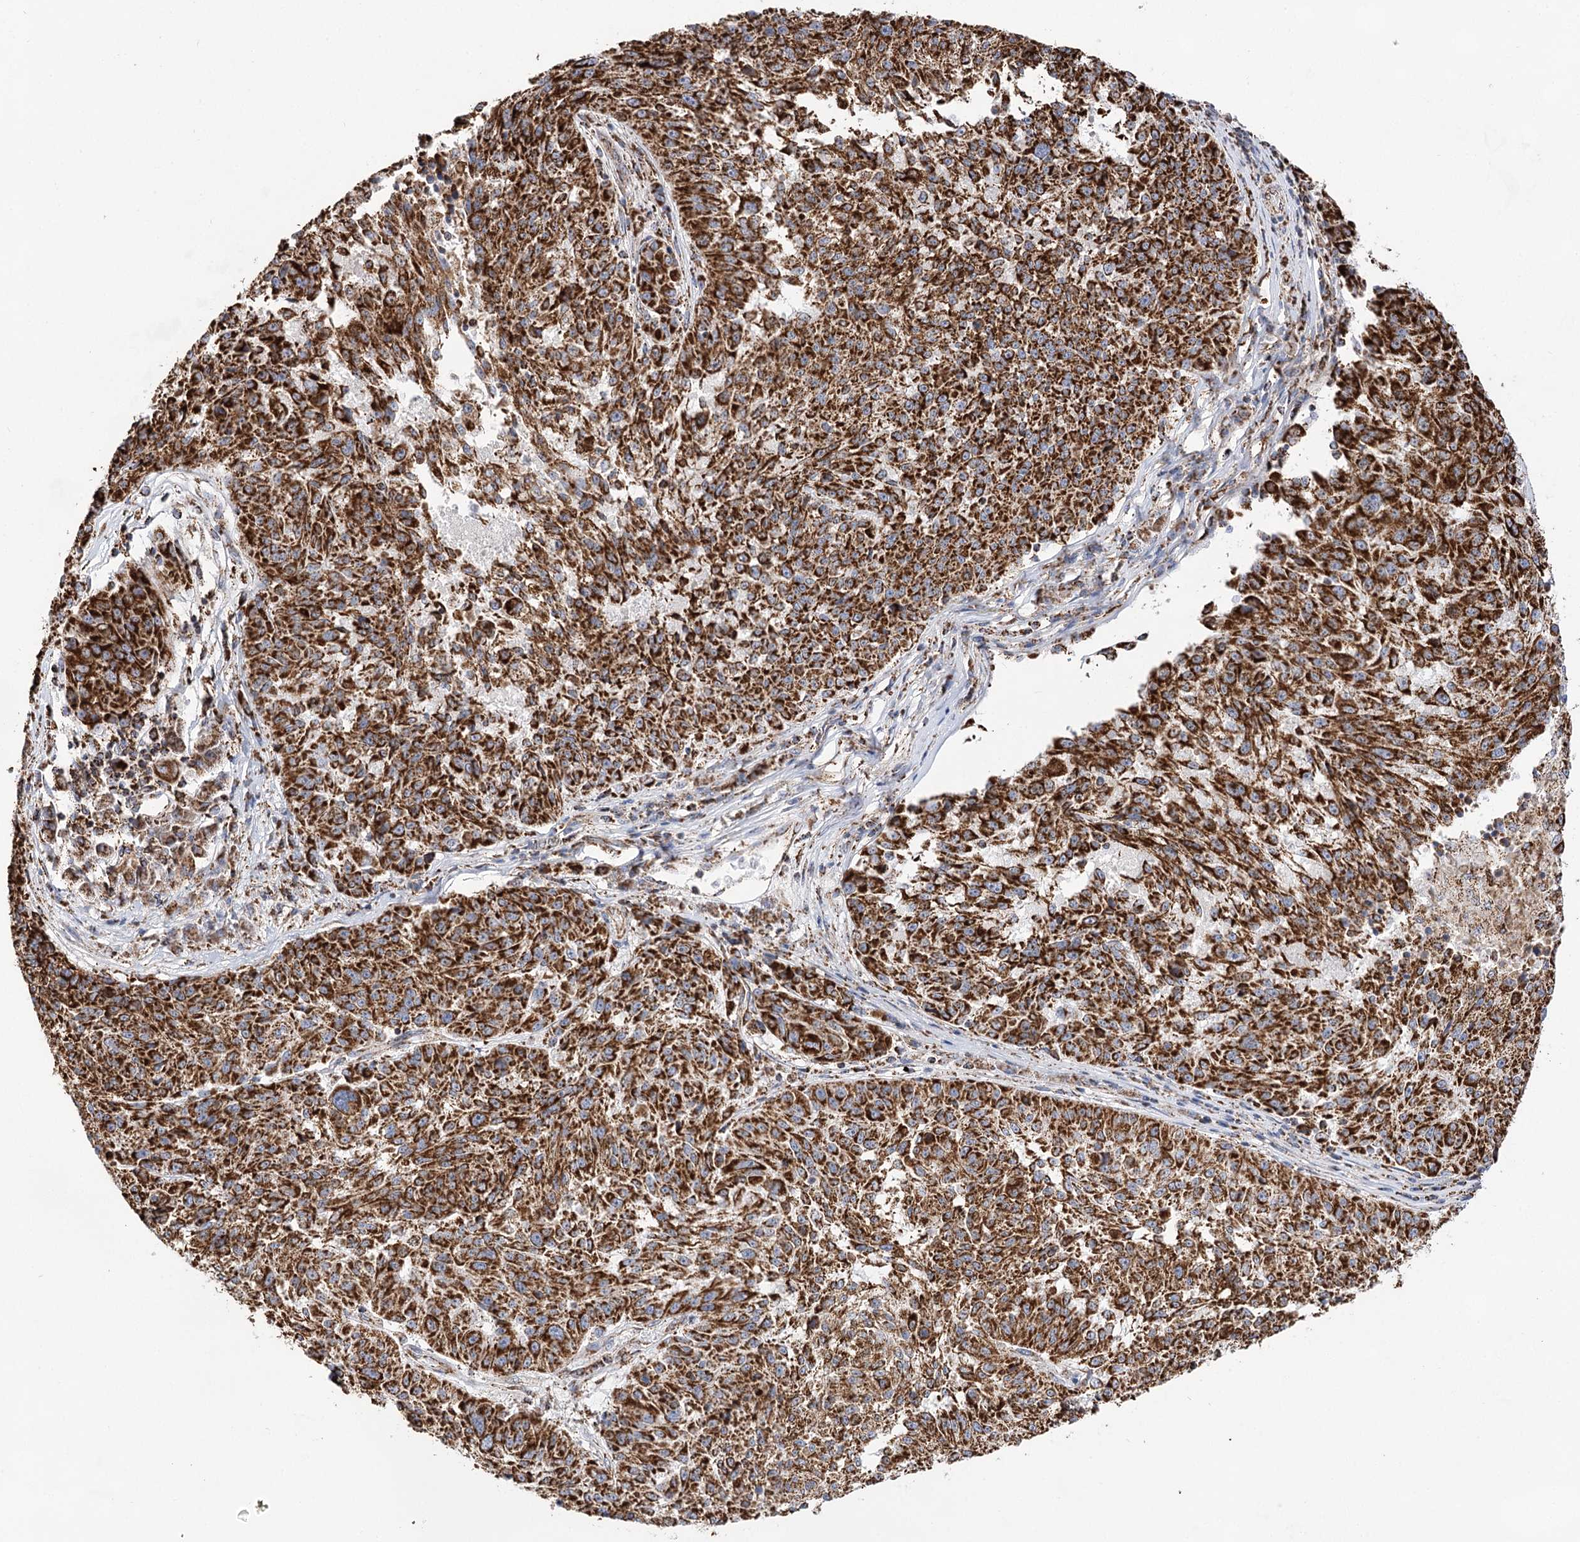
{"staining": {"intensity": "strong", "quantity": ">75%", "location": "cytoplasmic/membranous"}, "tissue": "melanoma", "cell_type": "Tumor cells", "image_type": "cancer", "snomed": [{"axis": "morphology", "description": "Malignant melanoma, NOS"}, {"axis": "topography", "description": "Skin"}], "caption": "Immunohistochemistry (DAB (3,3'-diaminobenzidine)) staining of malignant melanoma displays strong cytoplasmic/membranous protein positivity in approximately >75% of tumor cells. The protein of interest is stained brown, and the nuclei are stained in blue (DAB IHC with brightfield microscopy, high magnification).", "gene": "NADK2", "patient": {"sex": "male", "age": 53}}